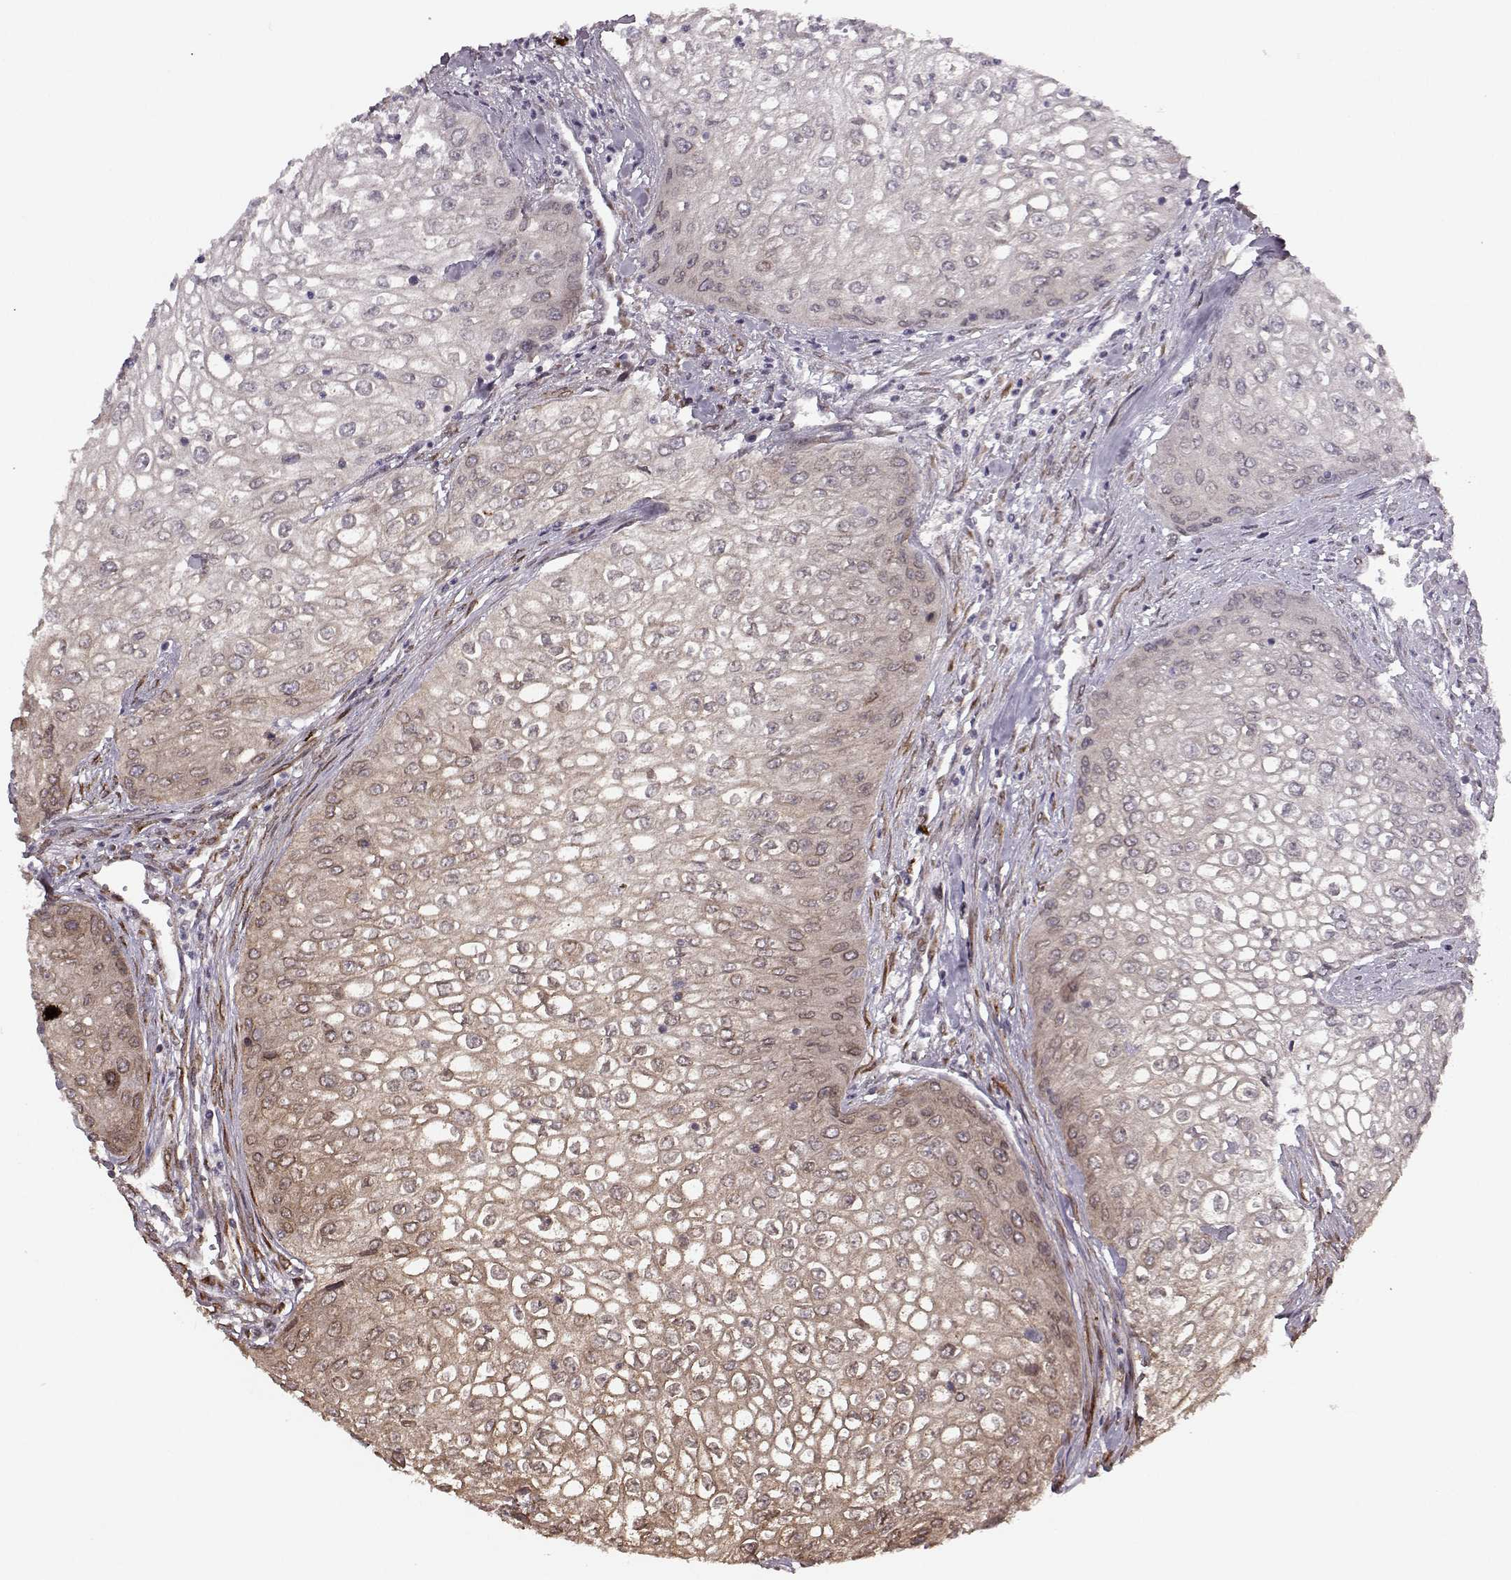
{"staining": {"intensity": "weak", "quantity": "25%-75%", "location": "cytoplasmic/membranous"}, "tissue": "urothelial cancer", "cell_type": "Tumor cells", "image_type": "cancer", "snomed": [{"axis": "morphology", "description": "Urothelial carcinoma, High grade"}, {"axis": "topography", "description": "Urinary bladder"}], "caption": "A photomicrograph of human urothelial cancer stained for a protein reveals weak cytoplasmic/membranous brown staining in tumor cells.", "gene": "YIPF5", "patient": {"sex": "male", "age": 62}}